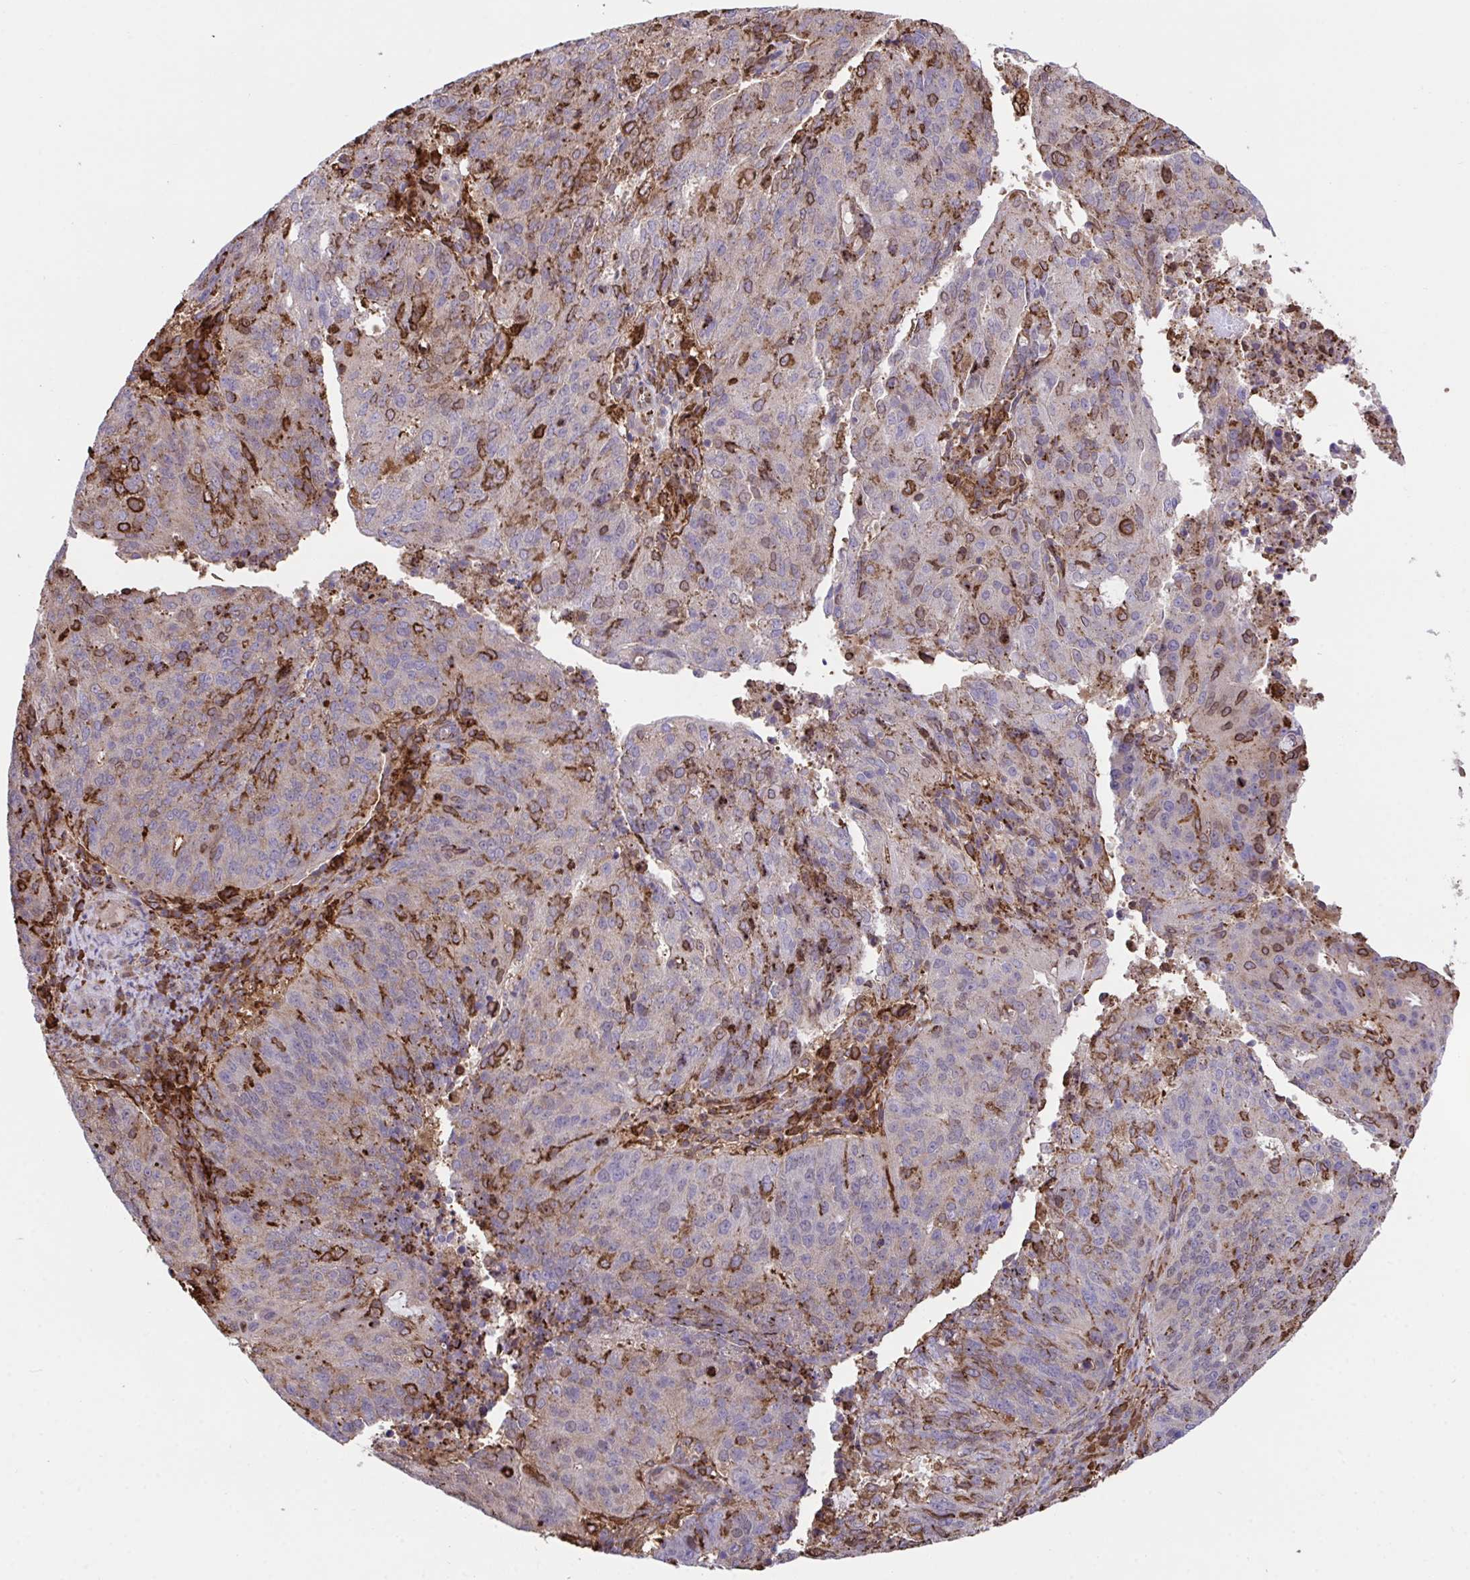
{"staining": {"intensity": "strong", "quantity": "<25%", "location": "cytoplasmic/membranous"}, "tissue": "endometrial cancer", "cell_type": "Tumor cells", "image_type": "cancer", "snomed": [{"axis": "morphology", "description": "Adenocarcinoma, NOS"}, {"axis": "topography", "description": "Endometrium"}], "caption": "The histopathology image displays a brown stain indicating the presence of a protein in the cytoplasmic/membranous of tumor cells in endometrial cancer.", "gene": "PPIH", "patient": {"sex": "female", "age": 82}}